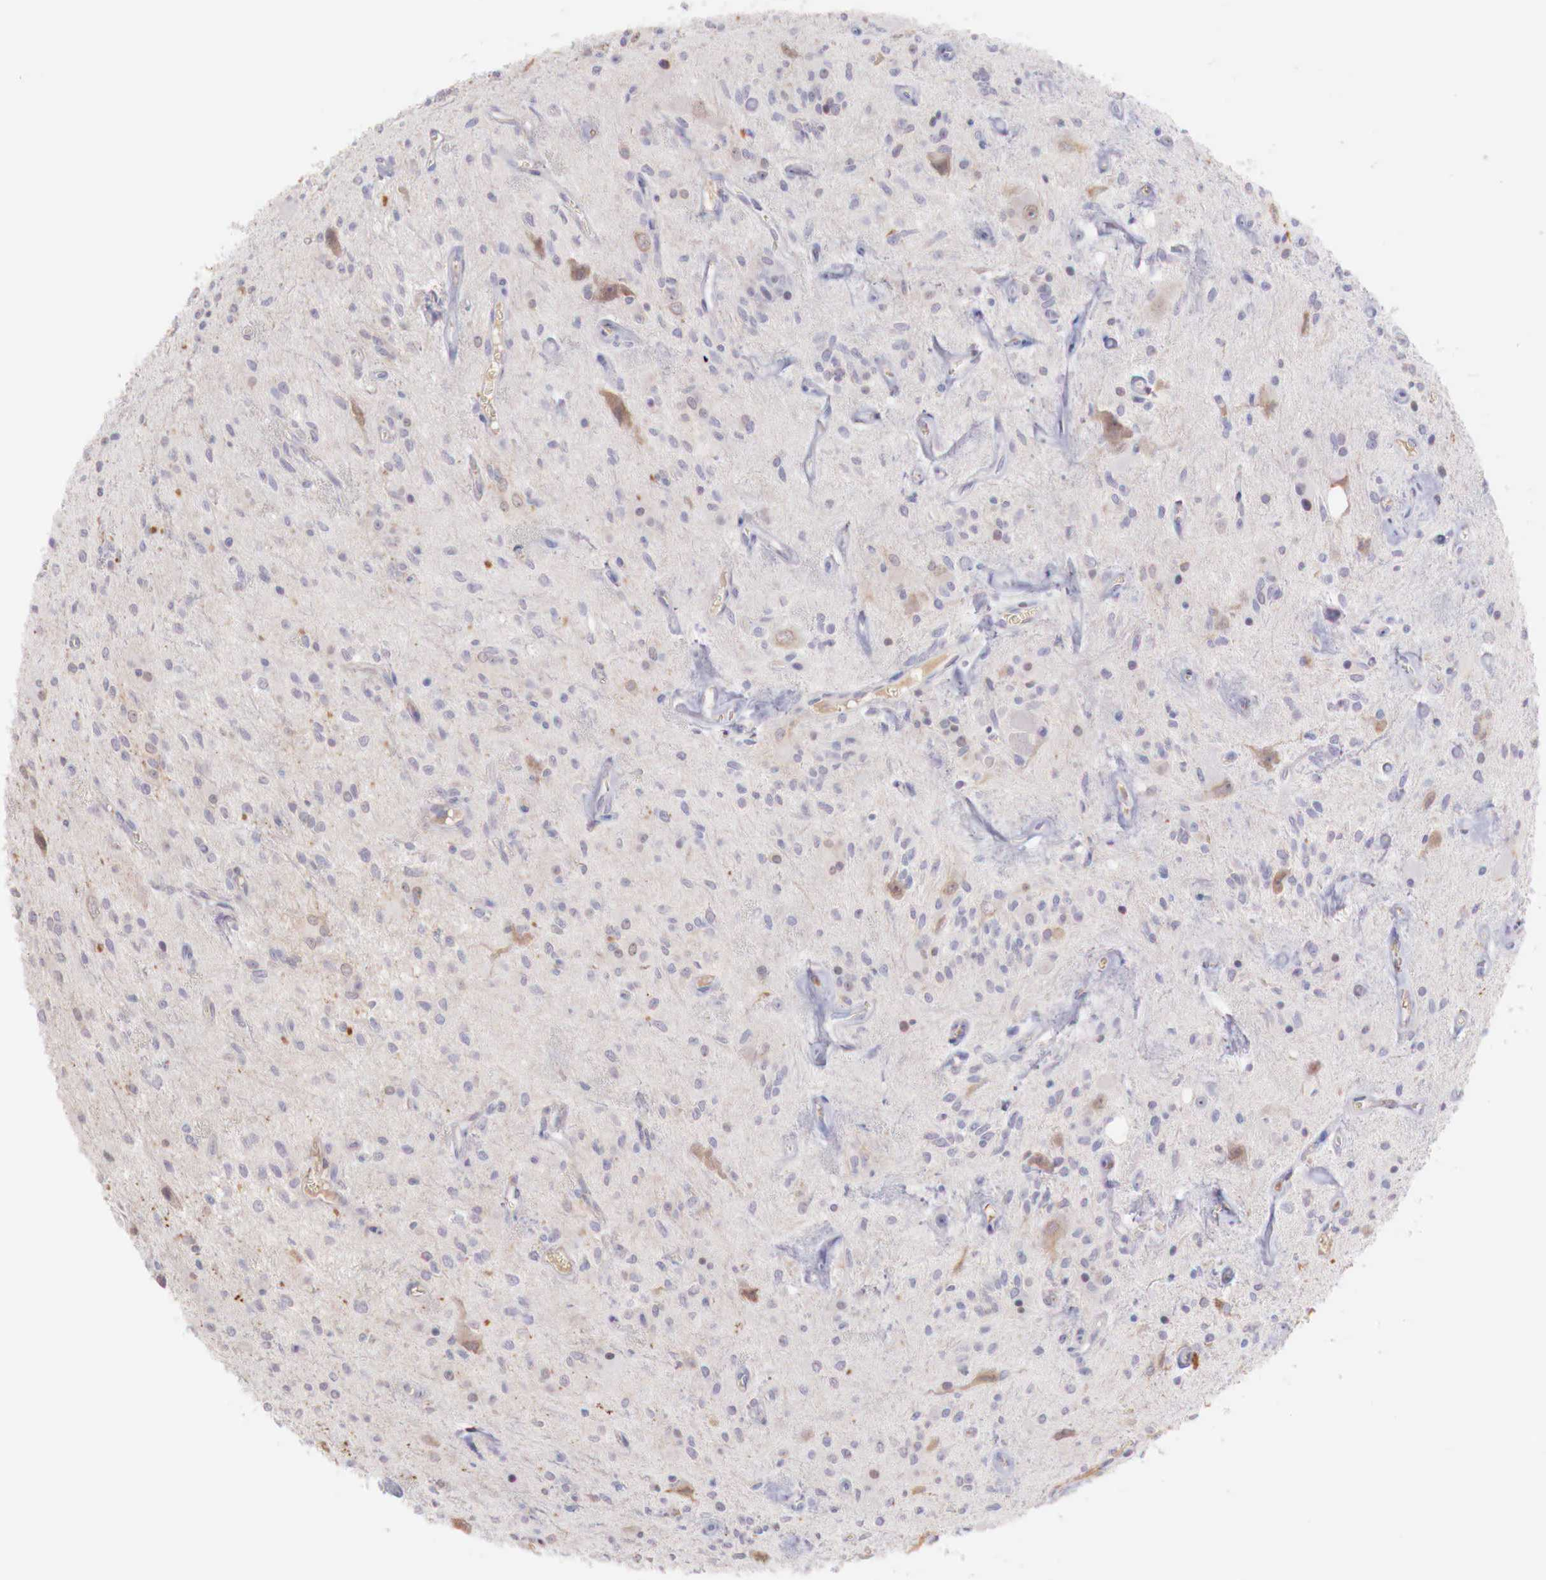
{"staining": {"intensity": "weak", "quantity": "<25%", "location": "cytoplasmic/membranous"}, "tissue": "glioma", "cell_type": "Tumor cells", "image_type": "cancer", "snomed": [{"axis": "morphology", "description": "Glioma, malignant, Low grade"}, {"axis": "topography", "description": "Brain"}], "caption": "IHC of malignant glioma (low-grade) displays no expression in tumor cells.", "gene": "XPNPEP2", "patient": {"sex": "female", "age": 15}}